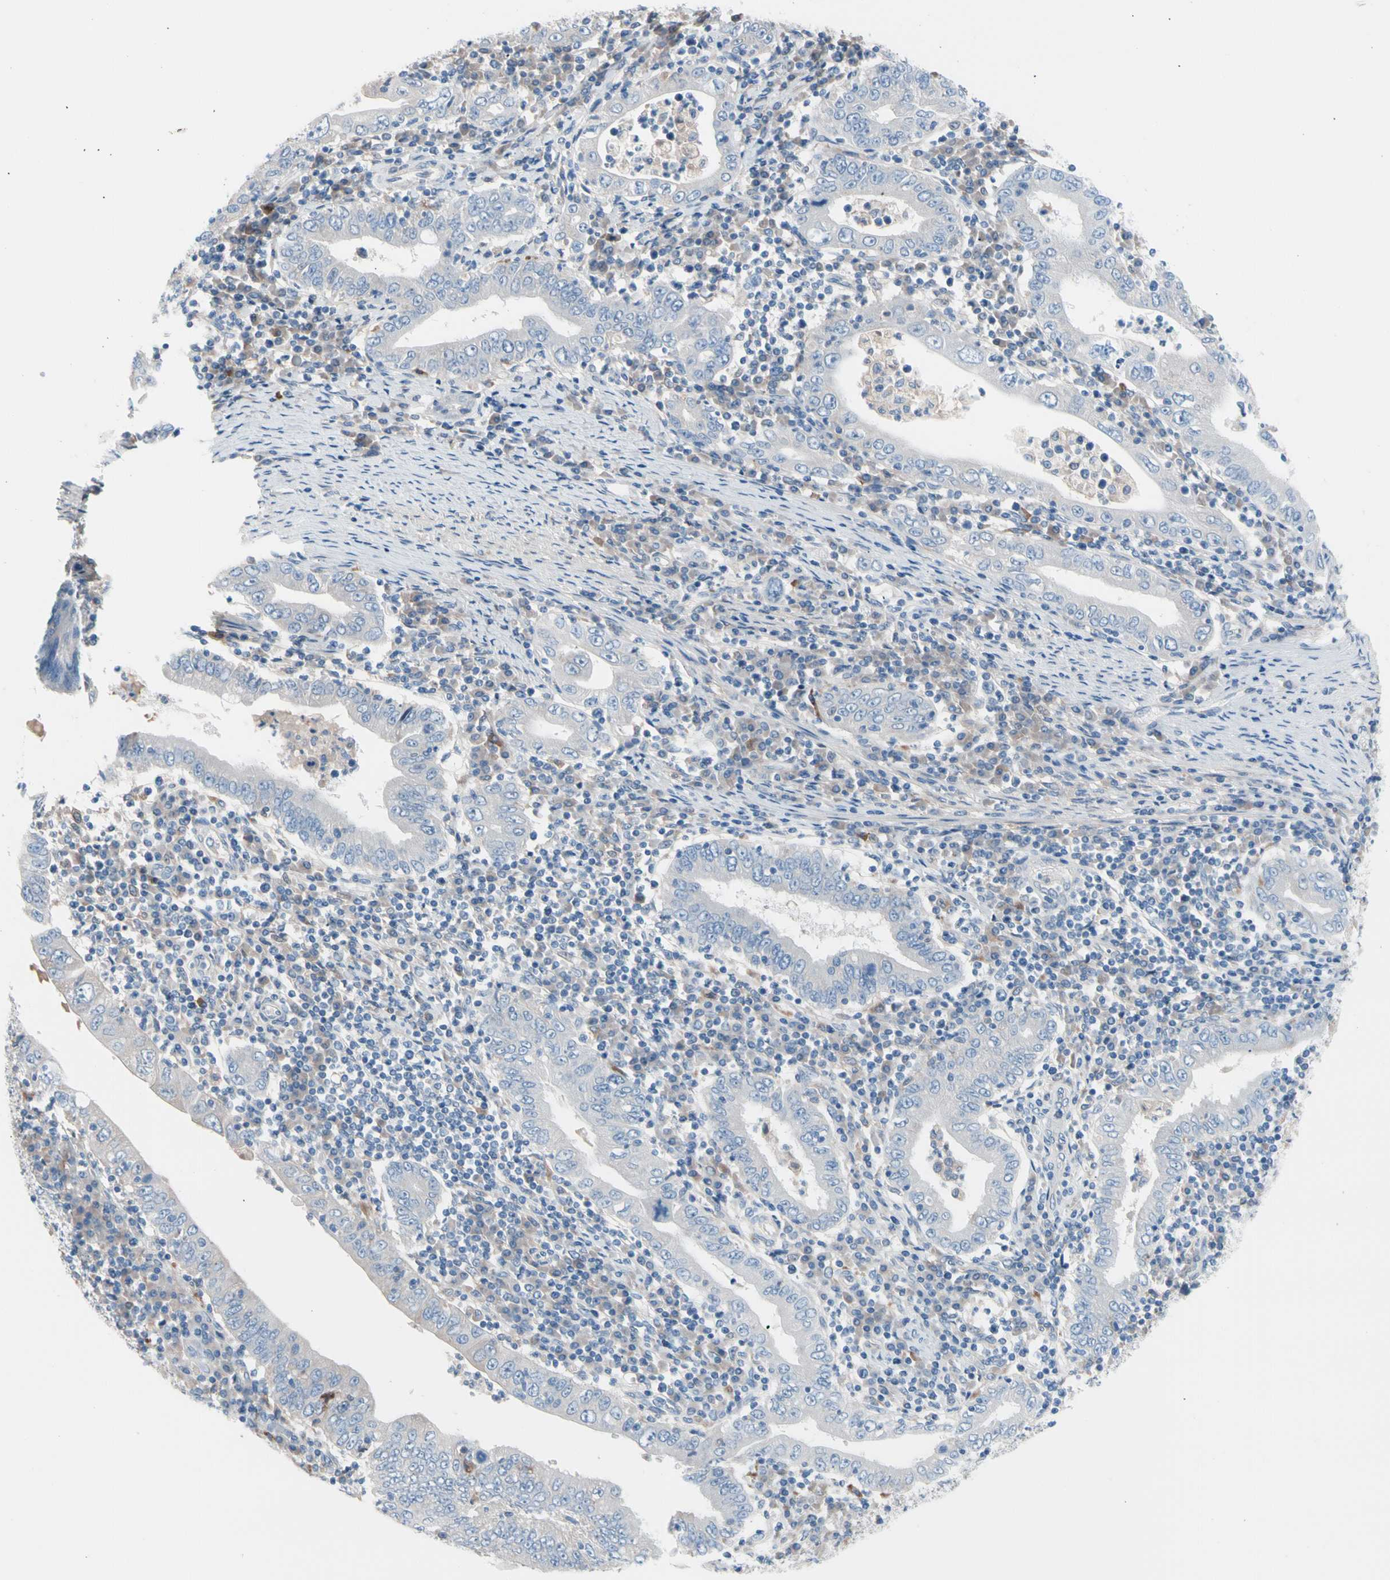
{"staining": {"intensity": "negative", "quantity": "none", "location": "none"}, "tissue": "stomach cancer", "cell_type": "Tumor cells", "image_type": "cancer", "snomed": [{"axis": "morphology", "description": "Normal tissue, NOS"}, {"axis": "morphology", "description": "Adenocarcinoma, NOS"}, {"axis": "topography", "description": "Esophagus"}, {"axis": "topography", "description": "Stomach, upper"}, {"axis": "topography", "description": "Peripheral nerve tissue"}], "caption": "A histopathology image of stomach adenocarcinoma stained for a protein demonstrates no brown staining in tumor cells.", "gene": "CASQ1", "patient": {"sex": "male", "age": 62}}